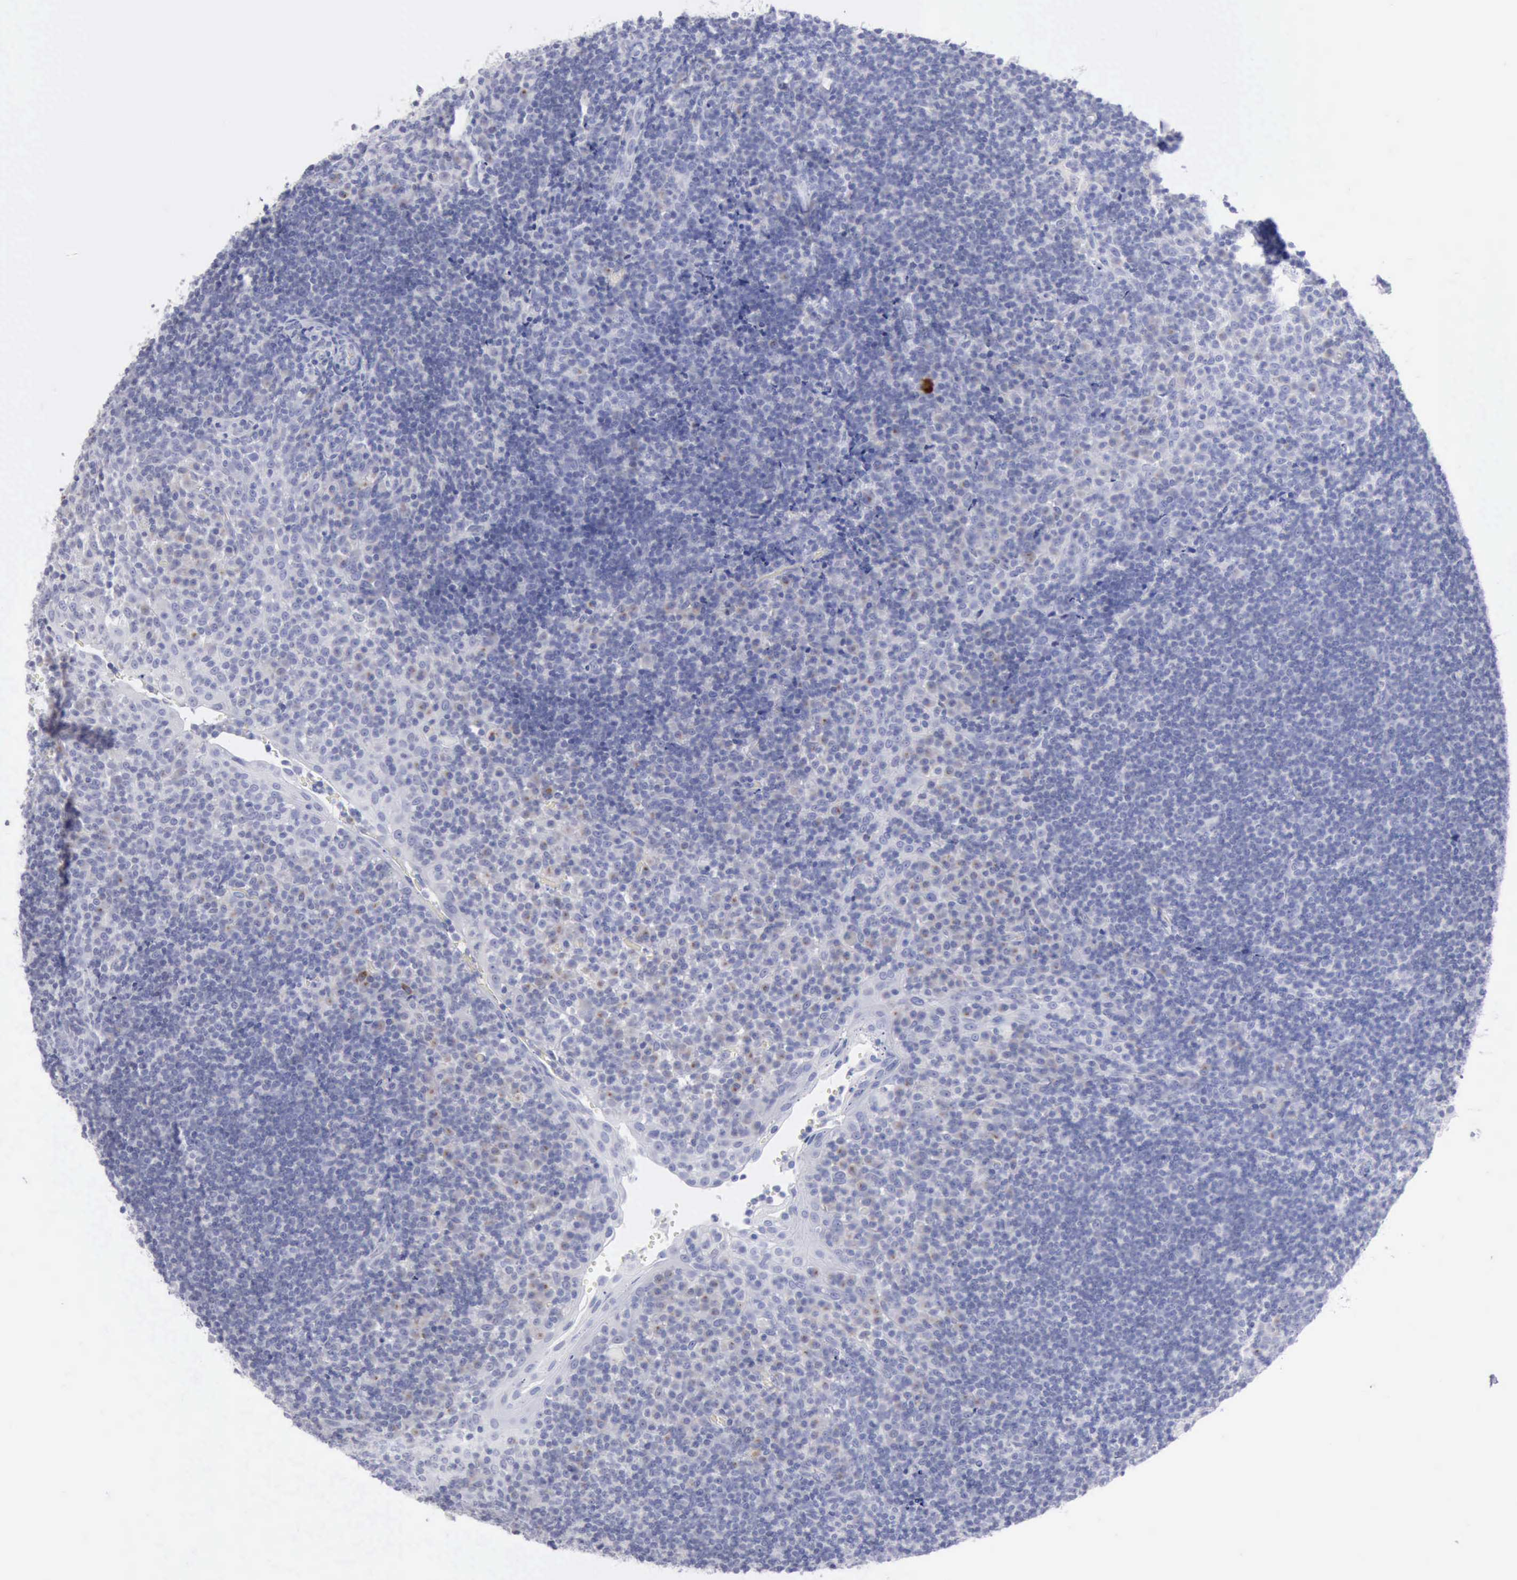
{"staining": {"intensity": "negative", "quantity": "none", "location": "none"}, "tissue": "tonsil", "cell_type": "Germinal center cells", "image_type": "normal", "snomed": [{"axis": "morphology", "description": "Normal tissue, NOS"}, {"axis": "topography", "description": "Tonsil"}], "caption": "IHC histopathology image of benign tonsil: tonsil stained with DAB reveals no significant protein staining in germinal center cells.", "gene": "ANGEL1", "patient": {"sex": "female", "age": 40}}